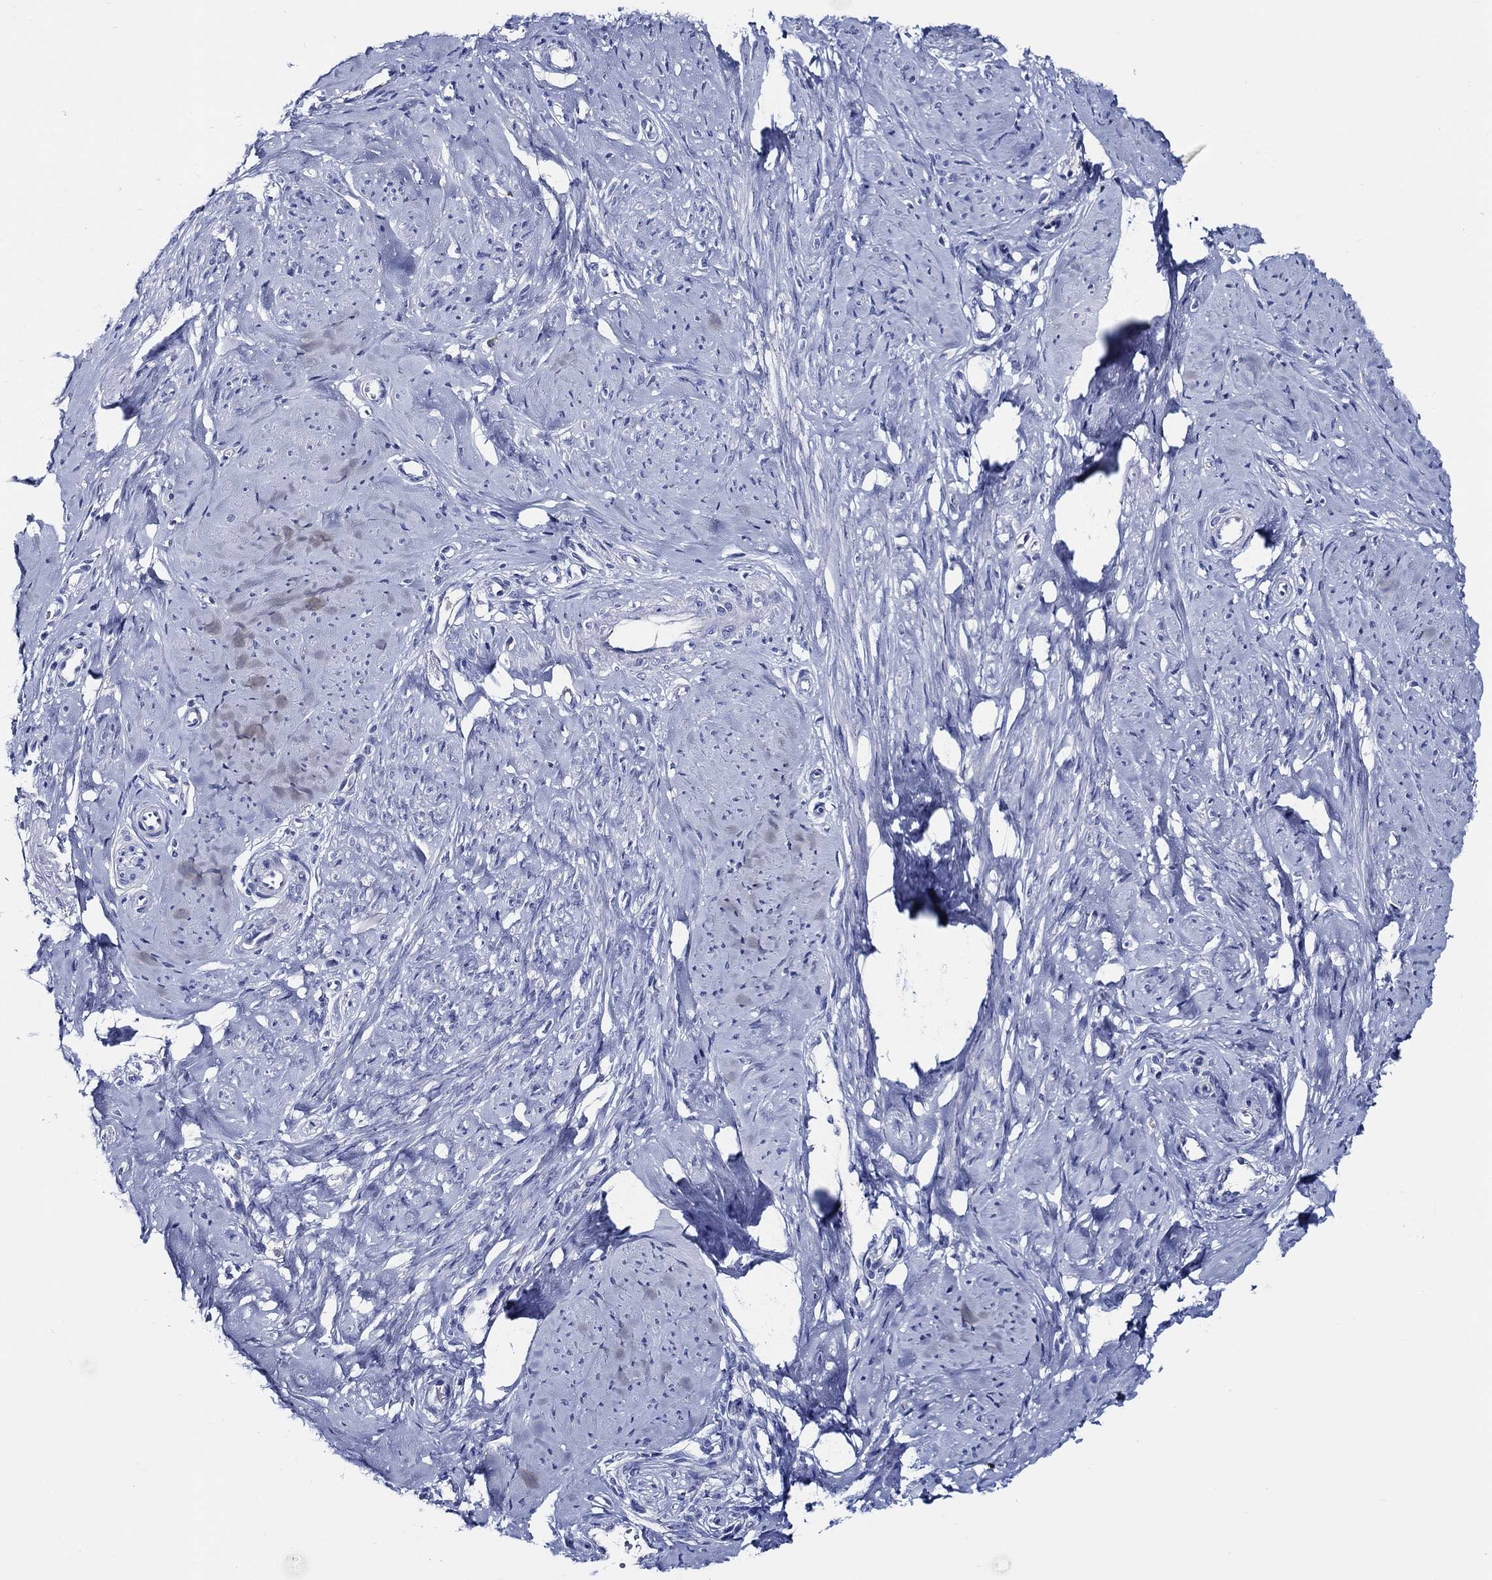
{"staining": {"intensity": "negative", "quantity": "none", "location": "none"}, "tissue": "smooth muscle", "cell_type": "Smooth muscle cells", "image_type": "normal", "snomed": [{"axis": "morphology", "description": "Normal tissue, NOS"}, {"axis": "topography", "description": "Smooth muscle"}], "caption": "IHC micrograph of benign human smooth muscle stained for a protein (brown), which reveals no expression in smooth muscle cells. Nuclei are stained in blue.", "gene": "SKOR1", "patient": {"sex": "female", "age": 48}}